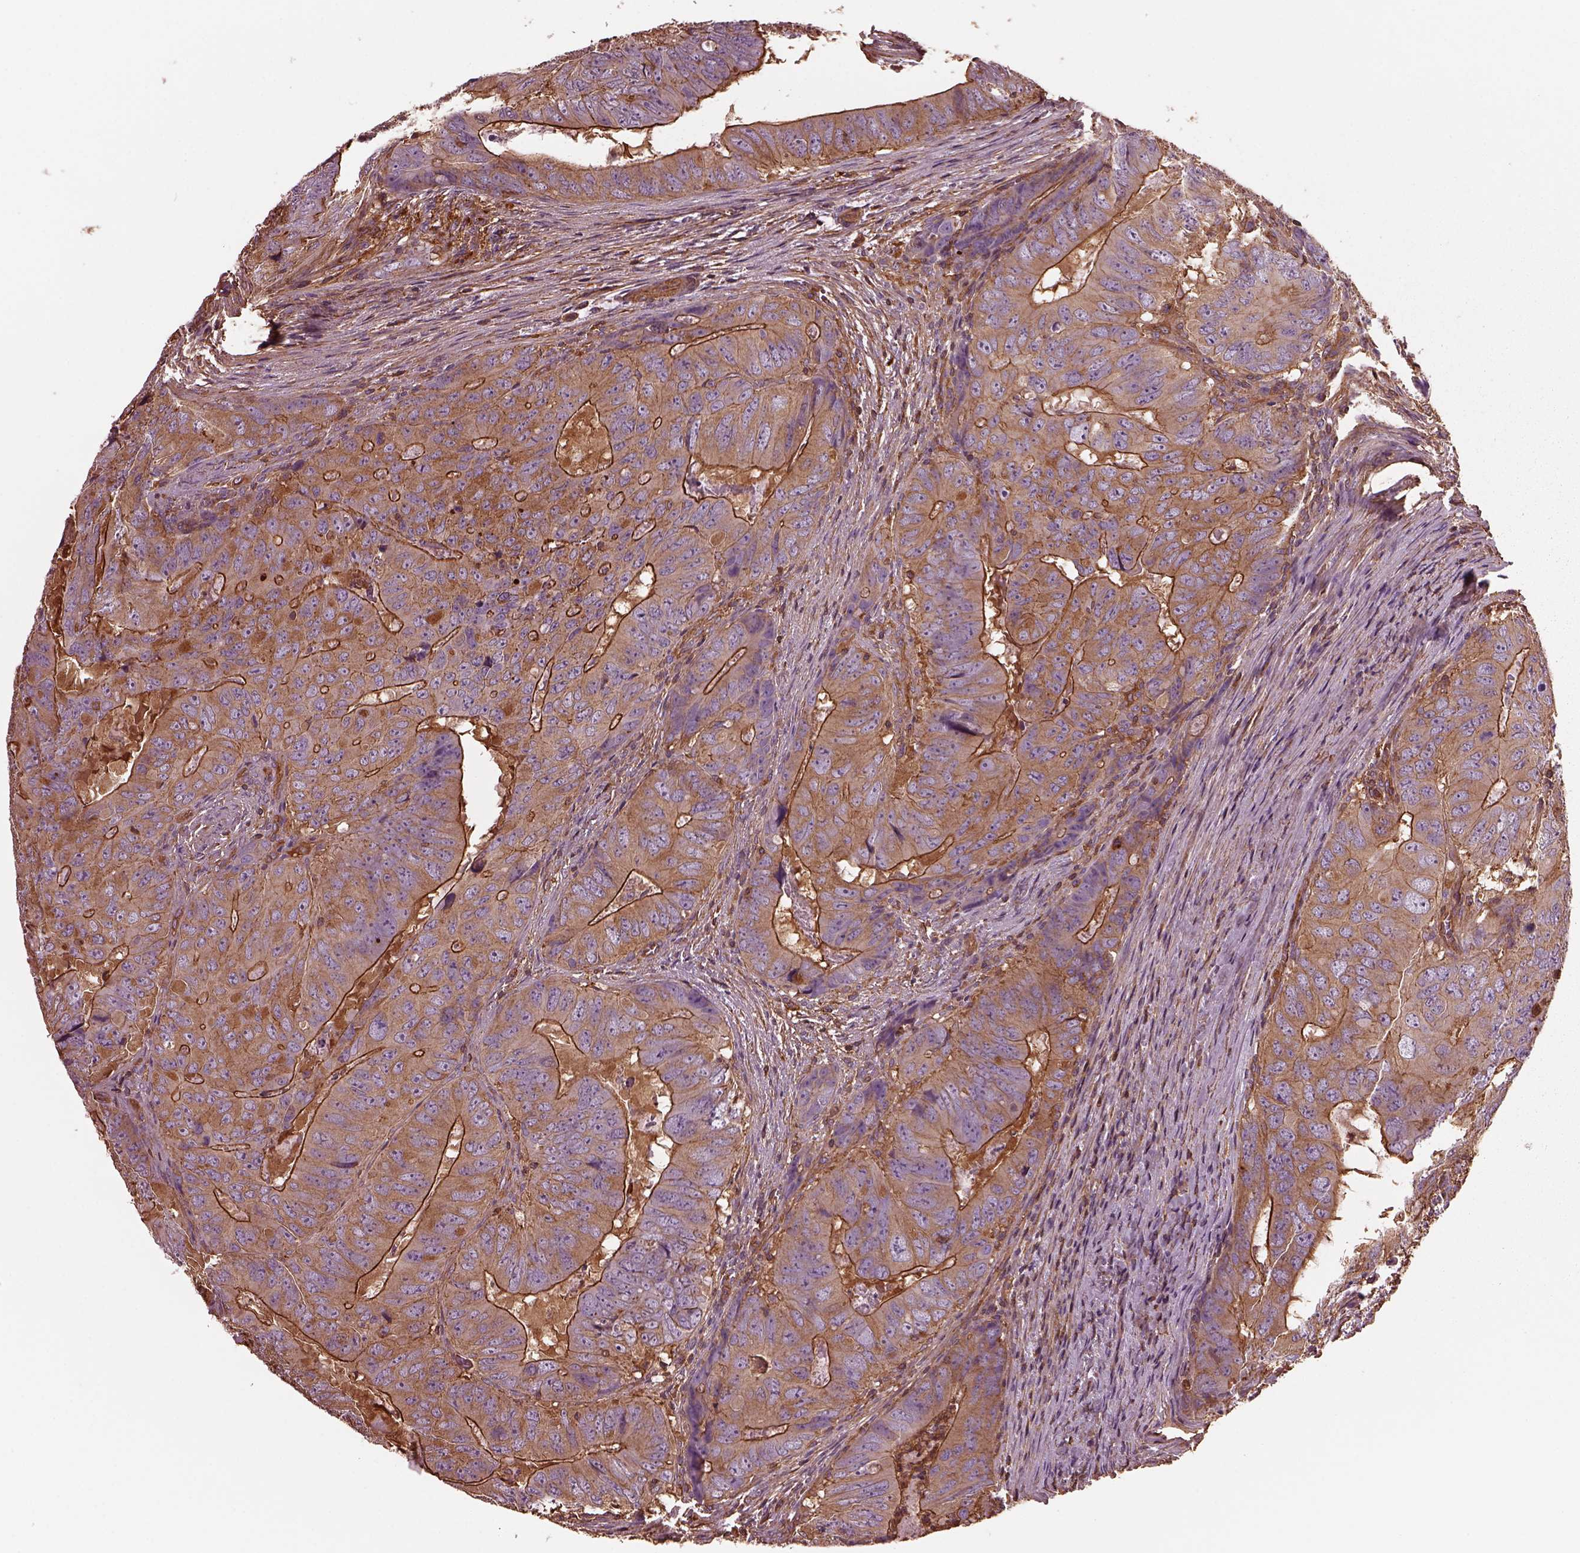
{"staining": {"intensity": "moderate", "quantity": ">75%", "location": "cytoplasmic/membranous"}, "tissue": "colorectal cancer", "cell_type": "Tumor cells", "image_type": "cancer", "snomed": [{"axis": "morphology", "description": "Adenocarcinoma, NOS"}, {"axis": "topography", "description": "Colon"}], "caption": "An image of human colorectal adenocarcinoma stained for a protein displays moderate cytoplasmic/membranous brown staining in tumor cells.", "gene": "MYL6", "patient": {"sex": "male", "age": 79}}